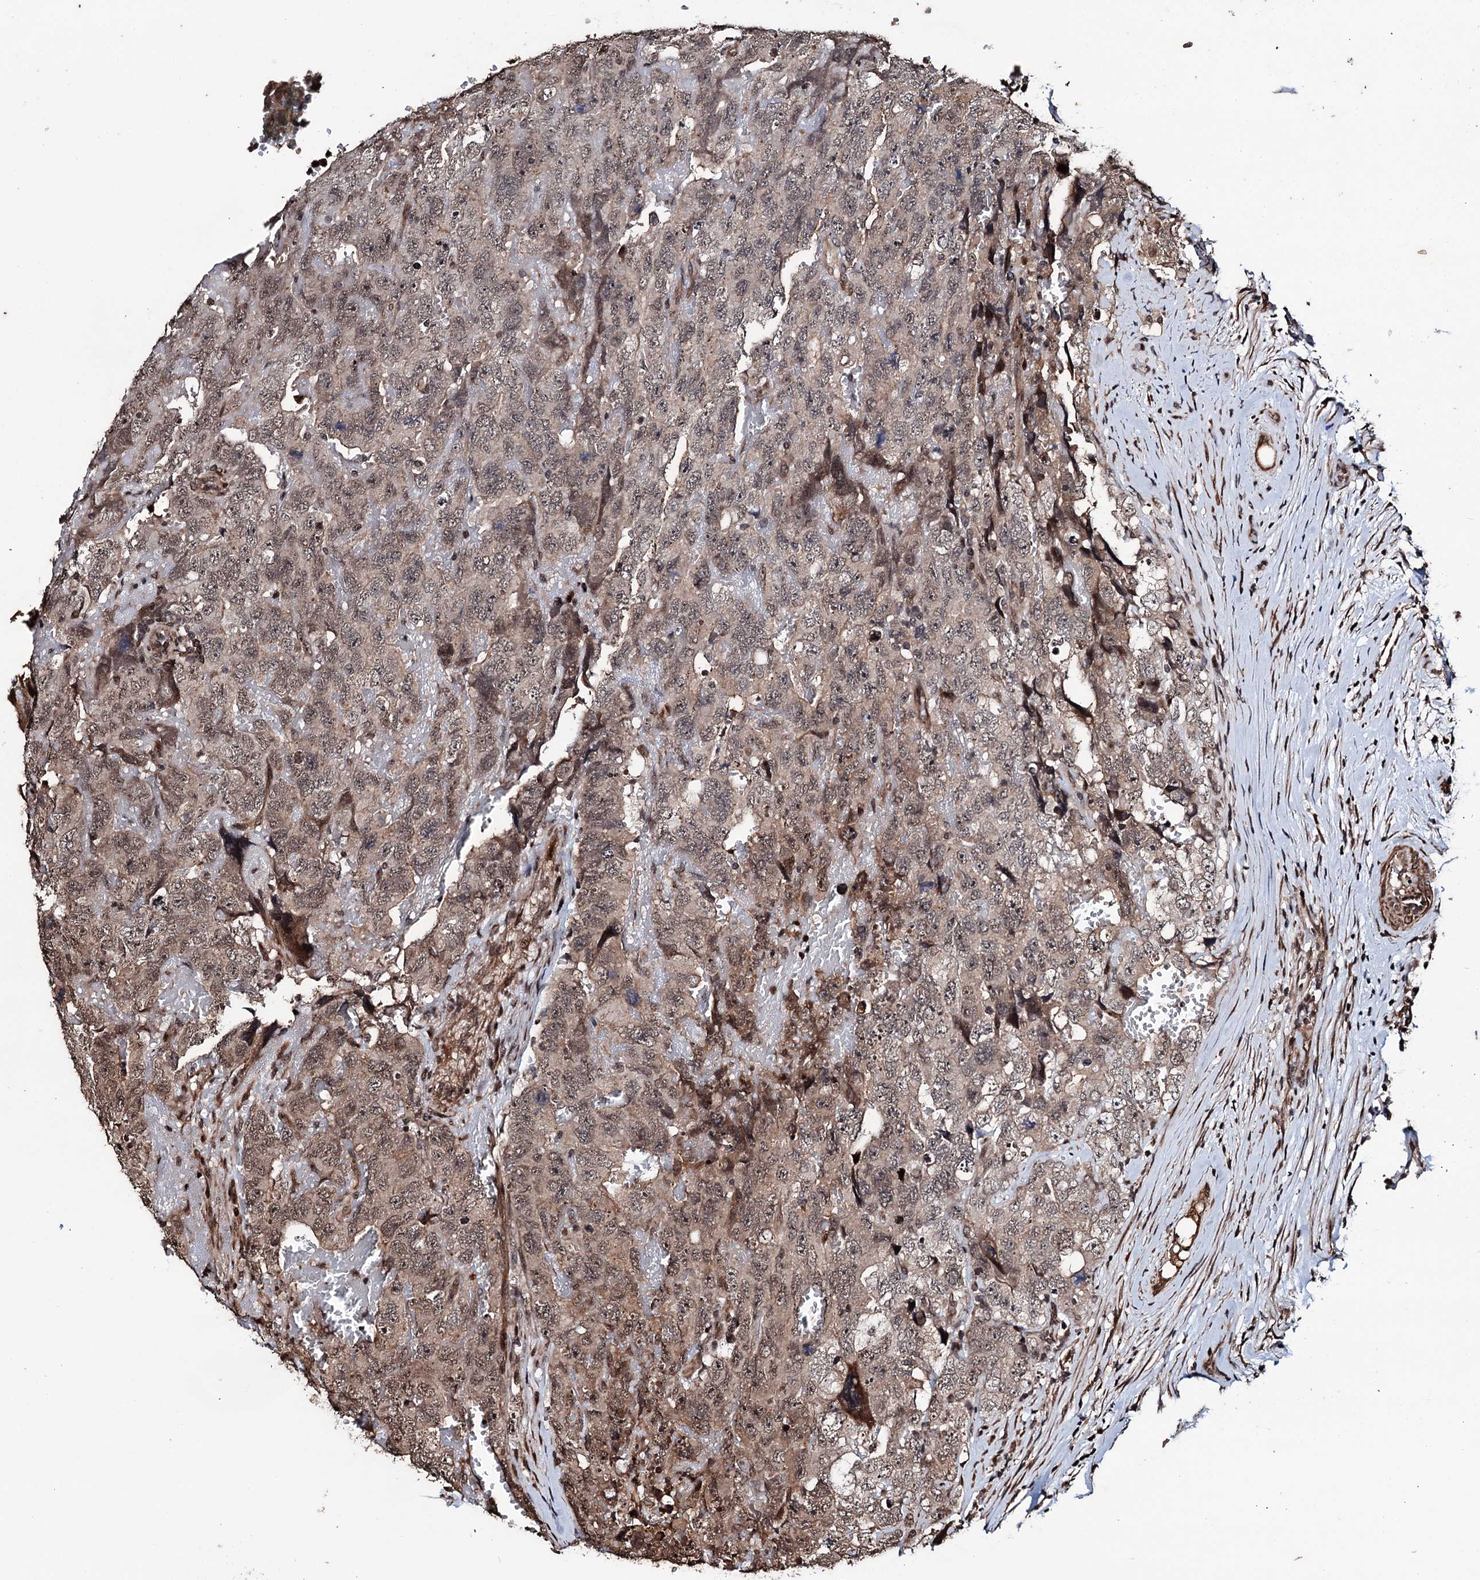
{"staining": {"intensity": "moderate", "quantity": "25%-75%", "location": "cytoplasmic/membranous,nuclear"}, "tissue": "testis cancer", "cell_type": "Tumor cells", "image_type": "cancer", "snomed": [{"axis": "morphology", "description": "Carcinoma, Embryonal, NOS"}, {"axis": "topography", "description": "Testis"}], "caption": "Human testis cancer (embryonal carcinoma) stained with a brown dye demonstrates moderate cytoplasmic/membranous and nuclear positive positivity in about 25%-75% of tumor cells.", "gene": "EYA4", "patient": {"sex": "male", "age": 45}}